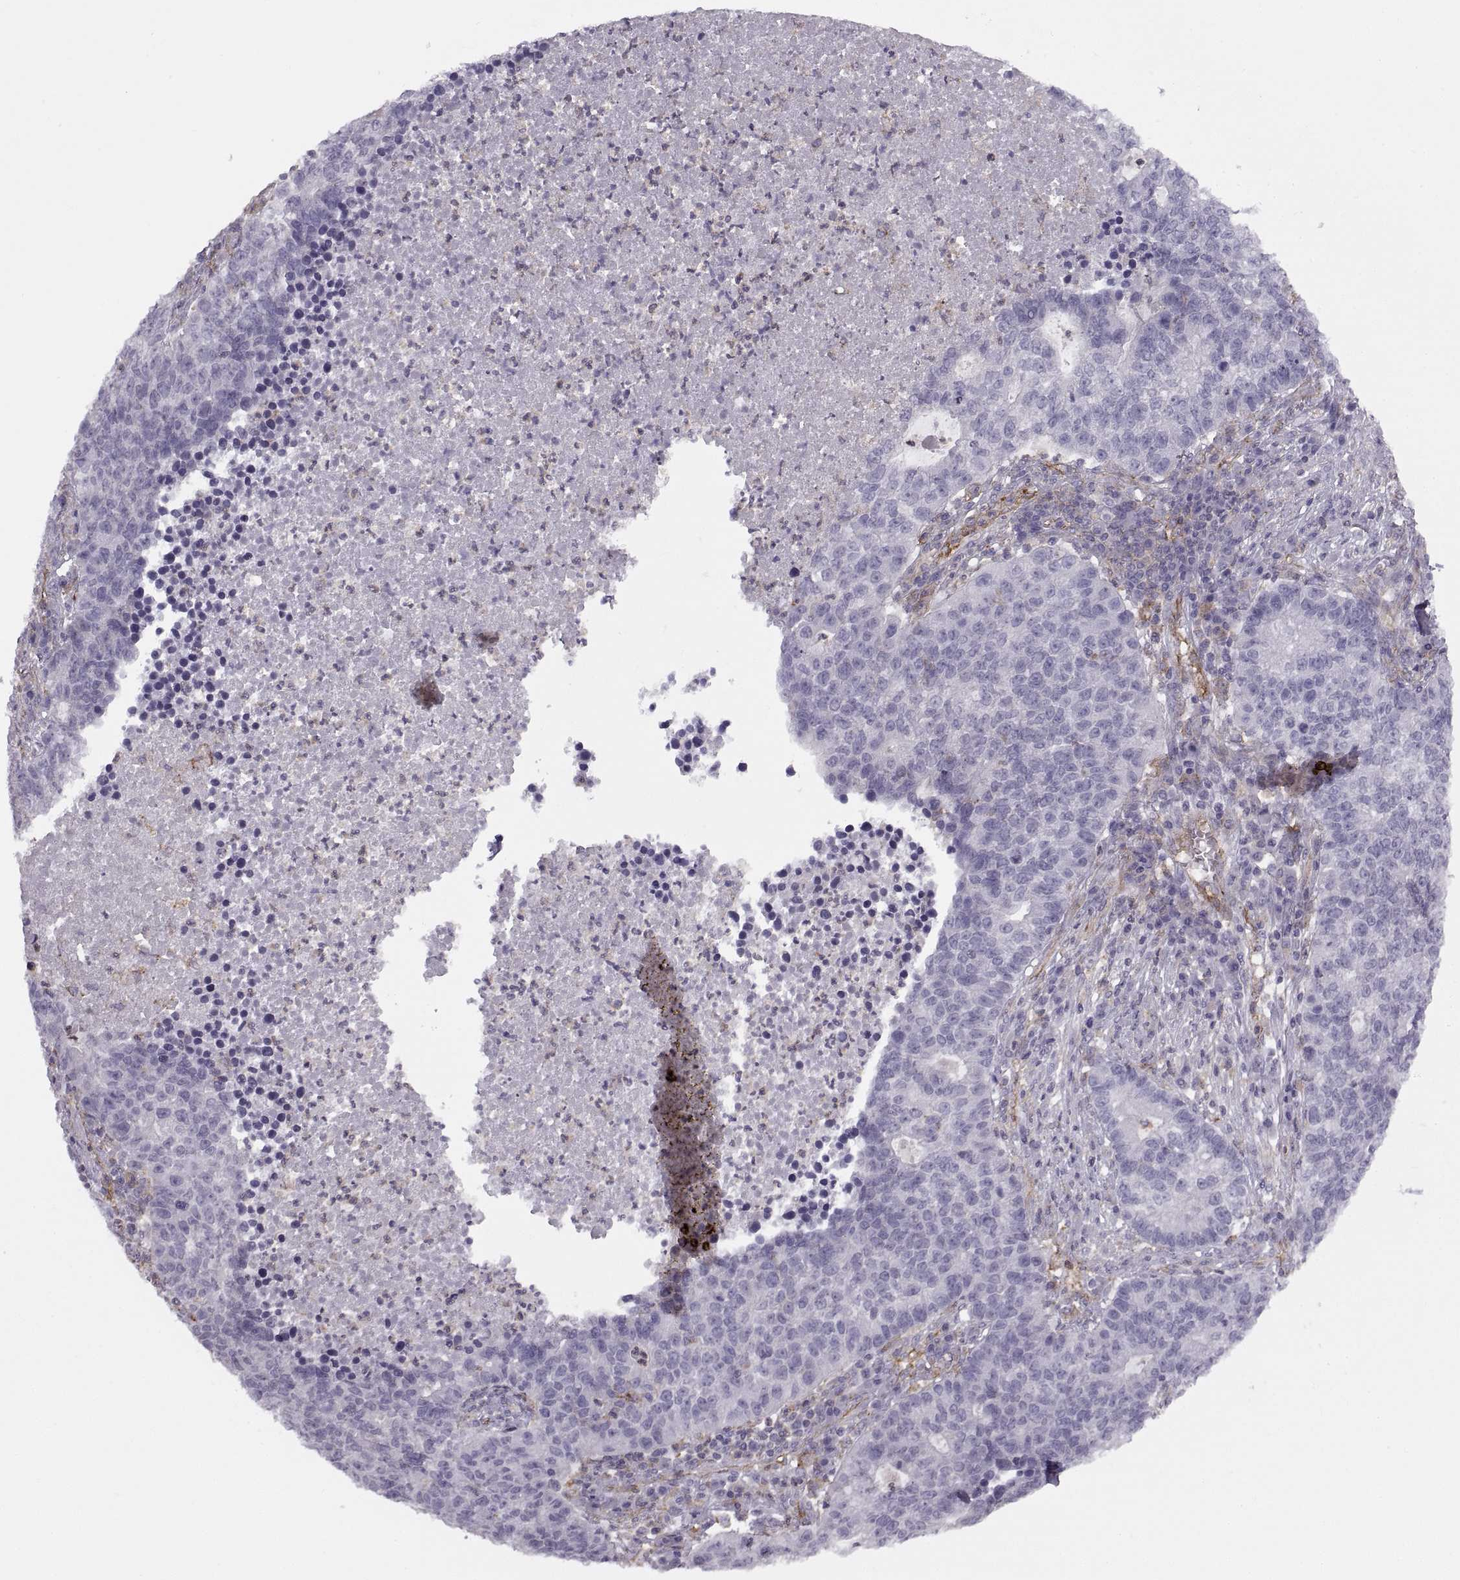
{"staining": {"intensity": "negative", "quantity": "none", "location": "none"}, "tissue": "lung cancer", "cell_type": "Tumor cells", "image_type": "cancer", "snomed": [{"axis": "morphology", "description": "Adenocarcinoma, NOS"}, {"axis": "topography", "description": "Lung"}], "caption": "IHC image of human lung cancer (adenocarcinoma) stained for a protein (brown), which displays no expression in tumor cells. (DAB immunohistochemistry visualized using brightfield microscopy, high magnification).", "gene": "RALB", "patient": {"sex": "male", "age": 57}}